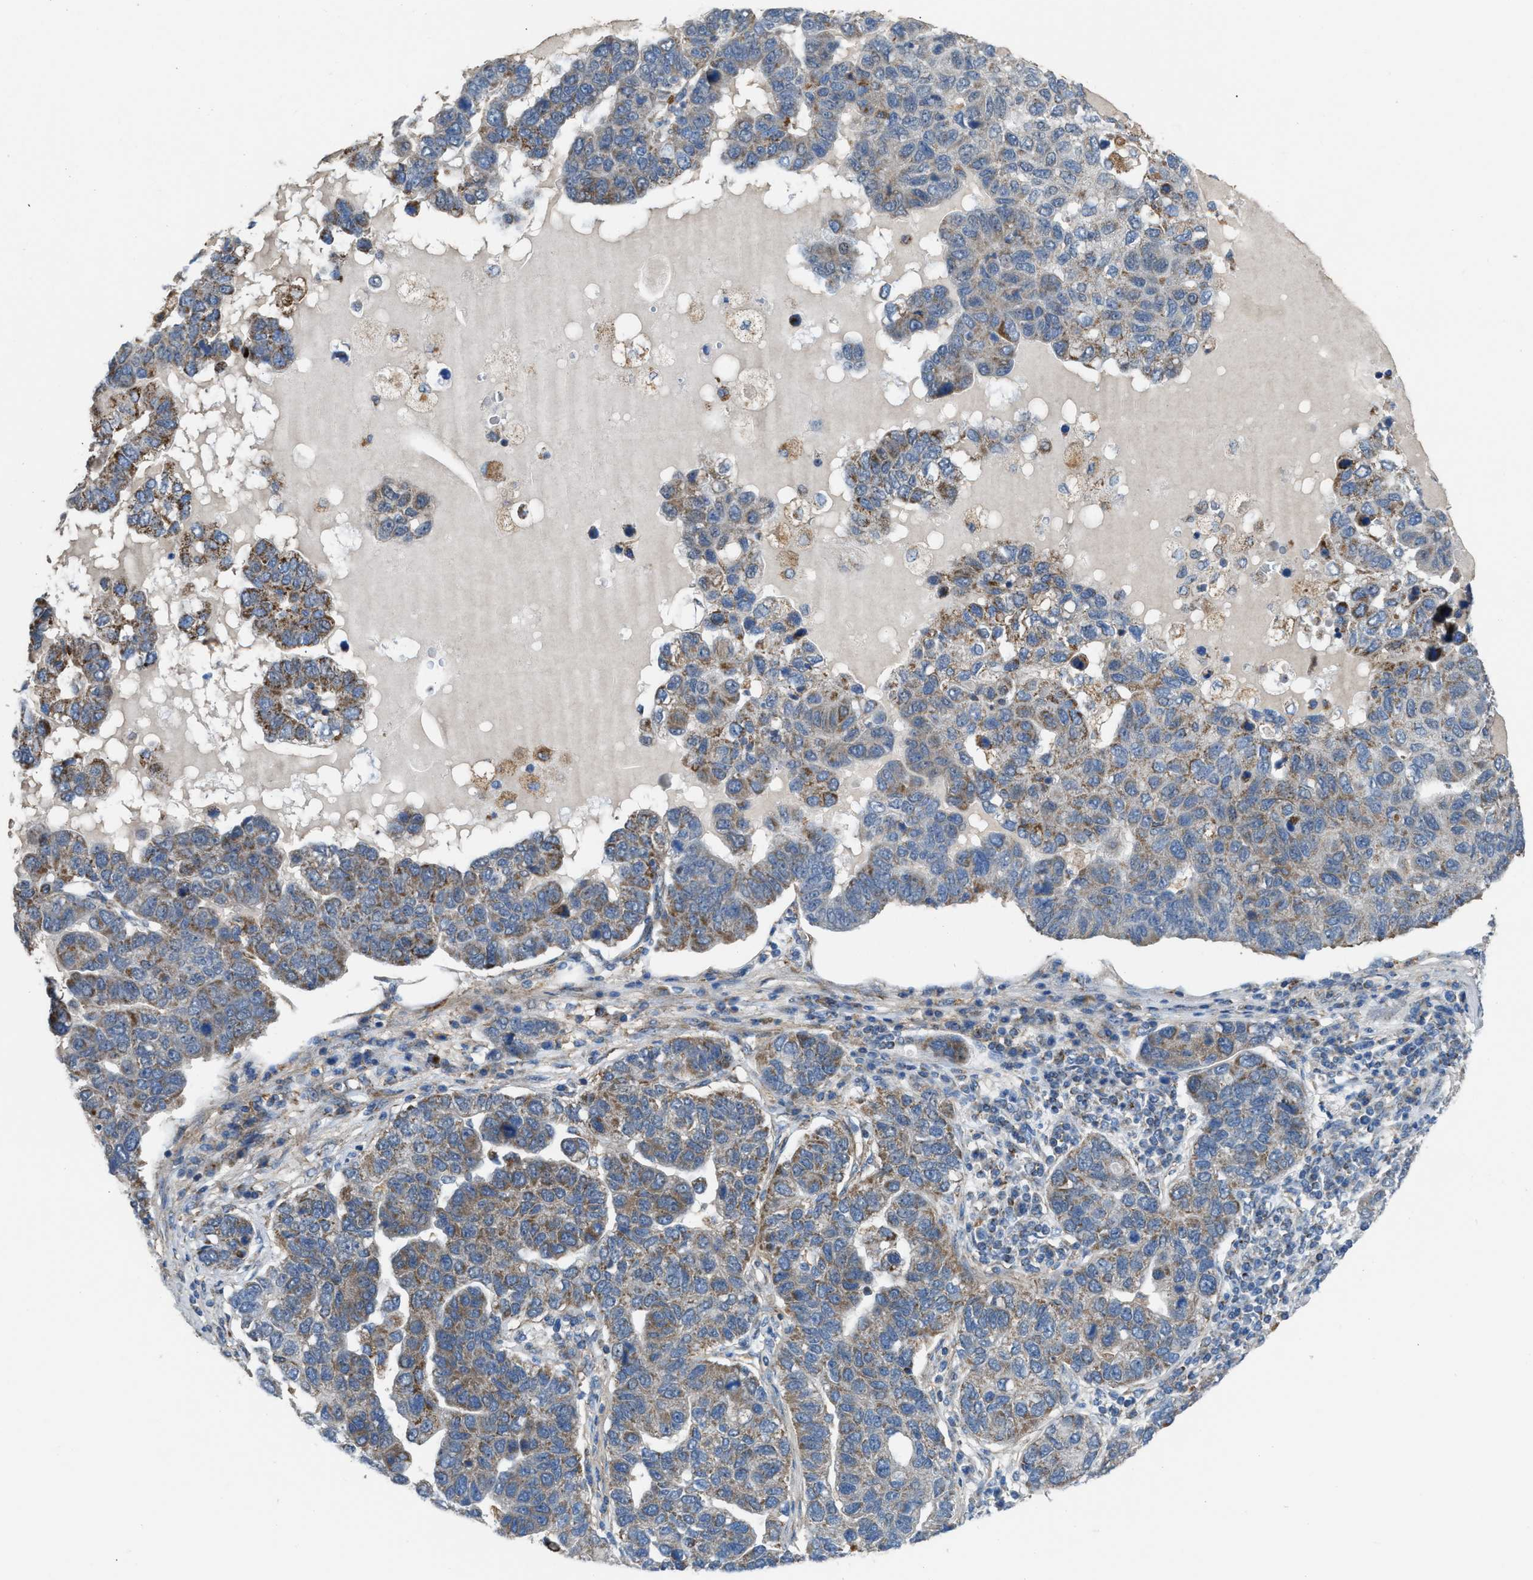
{"staining": {"intensity": "weak", "quantity": "25%-75%", "location": "cytoplasmic/membranous"}, "tissue": "pancreatic cancer", "cell_type": "Tumor cells", "image_type": "cancer", "snomed": [{"axis": "morphology", "description": "Adenocarcinoma, NOS"}, {"axis": "topography", "description": "Pancreas"}], "caption": "Immunohistochemistry (IHC) (DAB) staining of human pancreatic cancer shows weak cytoplasmic/membranous protein staining in approximately 25%-75% of tumor cells.", "gene": "SLC10A3", "patient": {"sex": "female", "age": 61}}